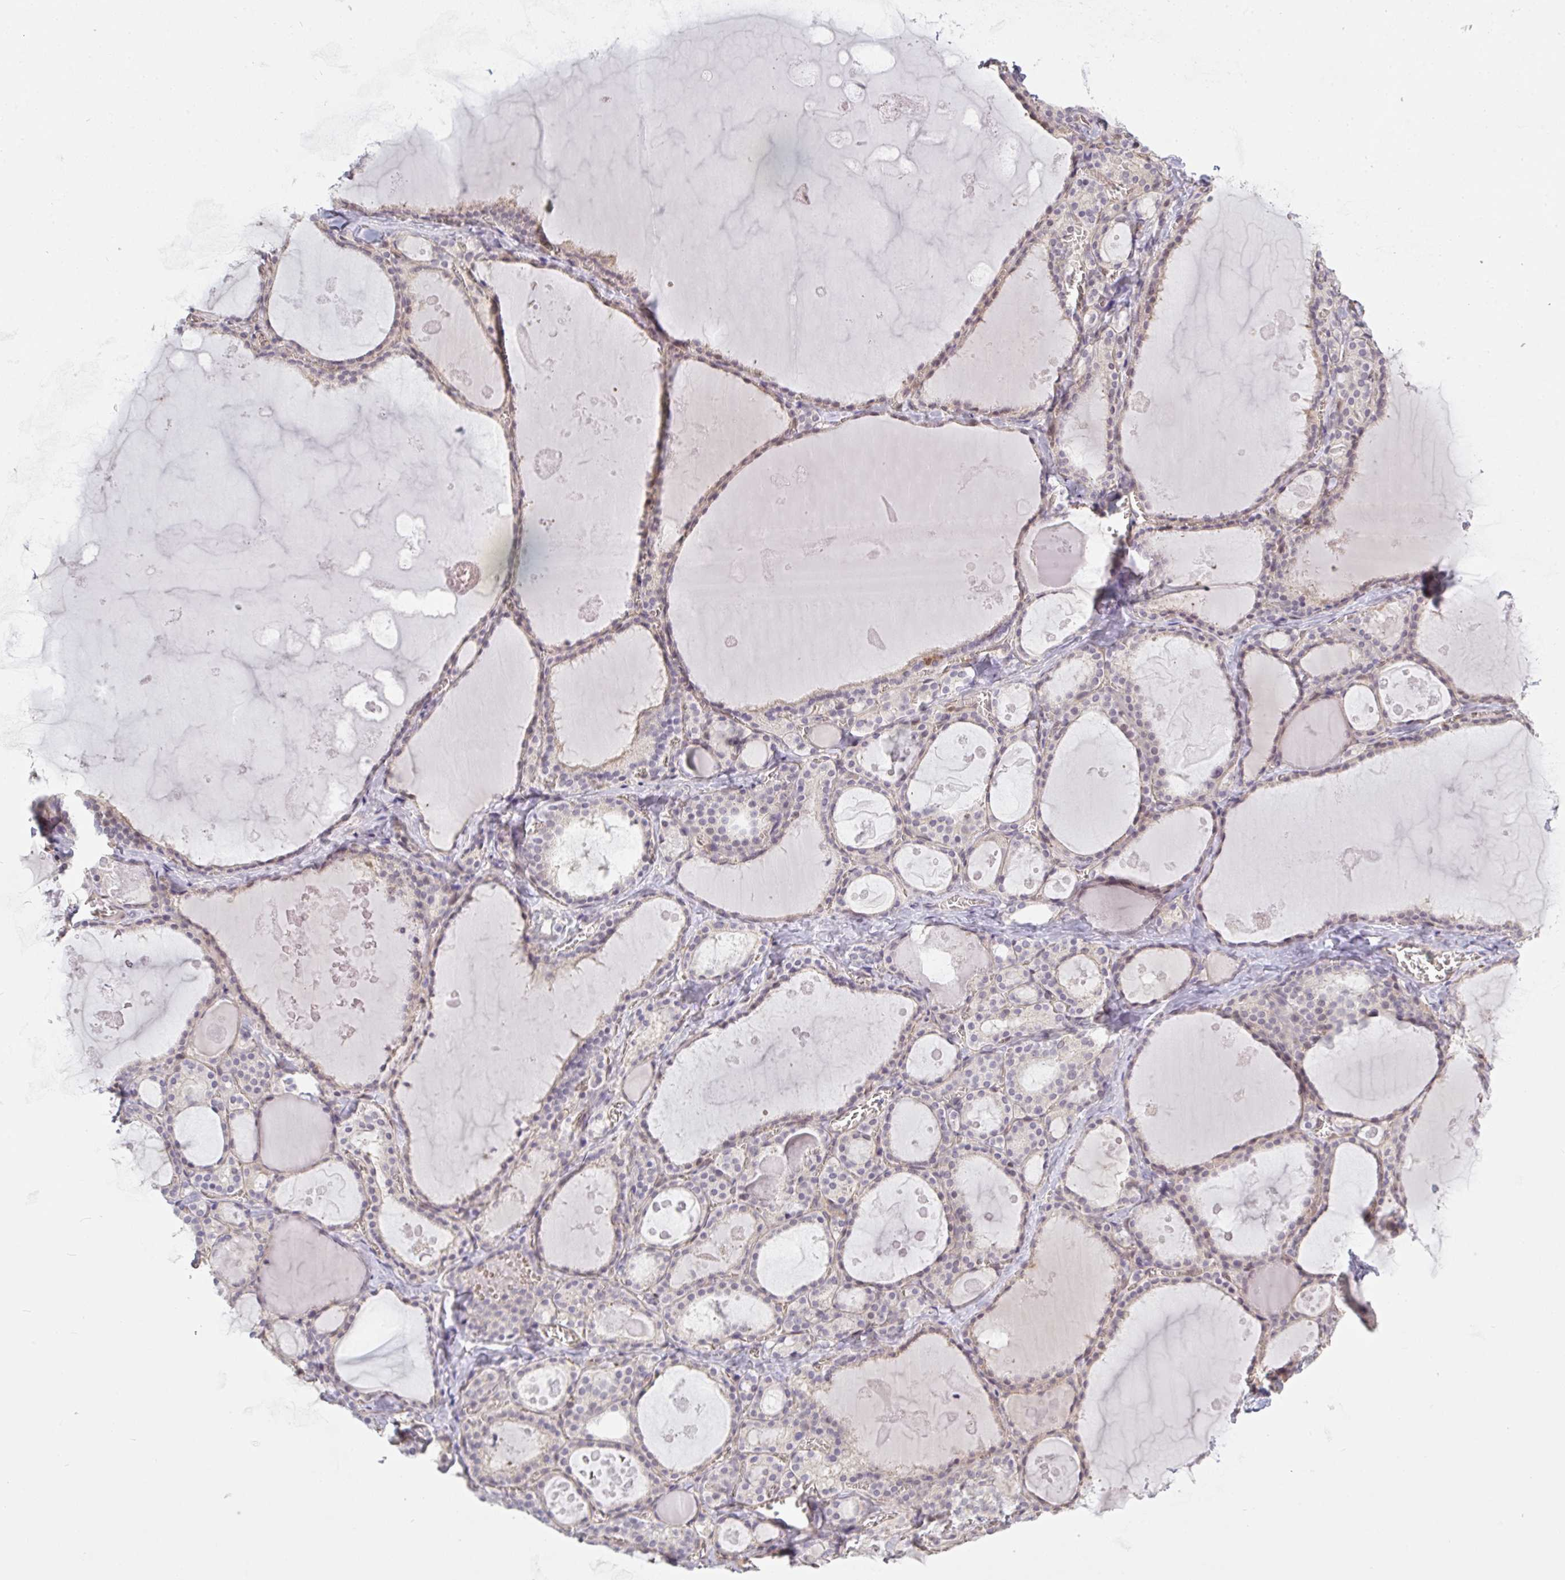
{"staining": {"intensity": "weak", "quantity": "25%-75%", "location": "cytoplasmic/membranous"}, "tissue": "thyroid gland", "cell_type": "Glandular cells", "image_type": "normal", "snomed": [{"axis": "morphology", "description": "Normal tissue, NOS"}, {"axis": "topography", "description": "Thyroid gland"}], "caption": "Thyroid gland stained with immunohistochemistry (IHC) displays weak cytoplasmic/membranous staining in about 25%-75% of glandular cells.", "gene": "GSDMB", "patient": {"sex": "male", "age": 56}}